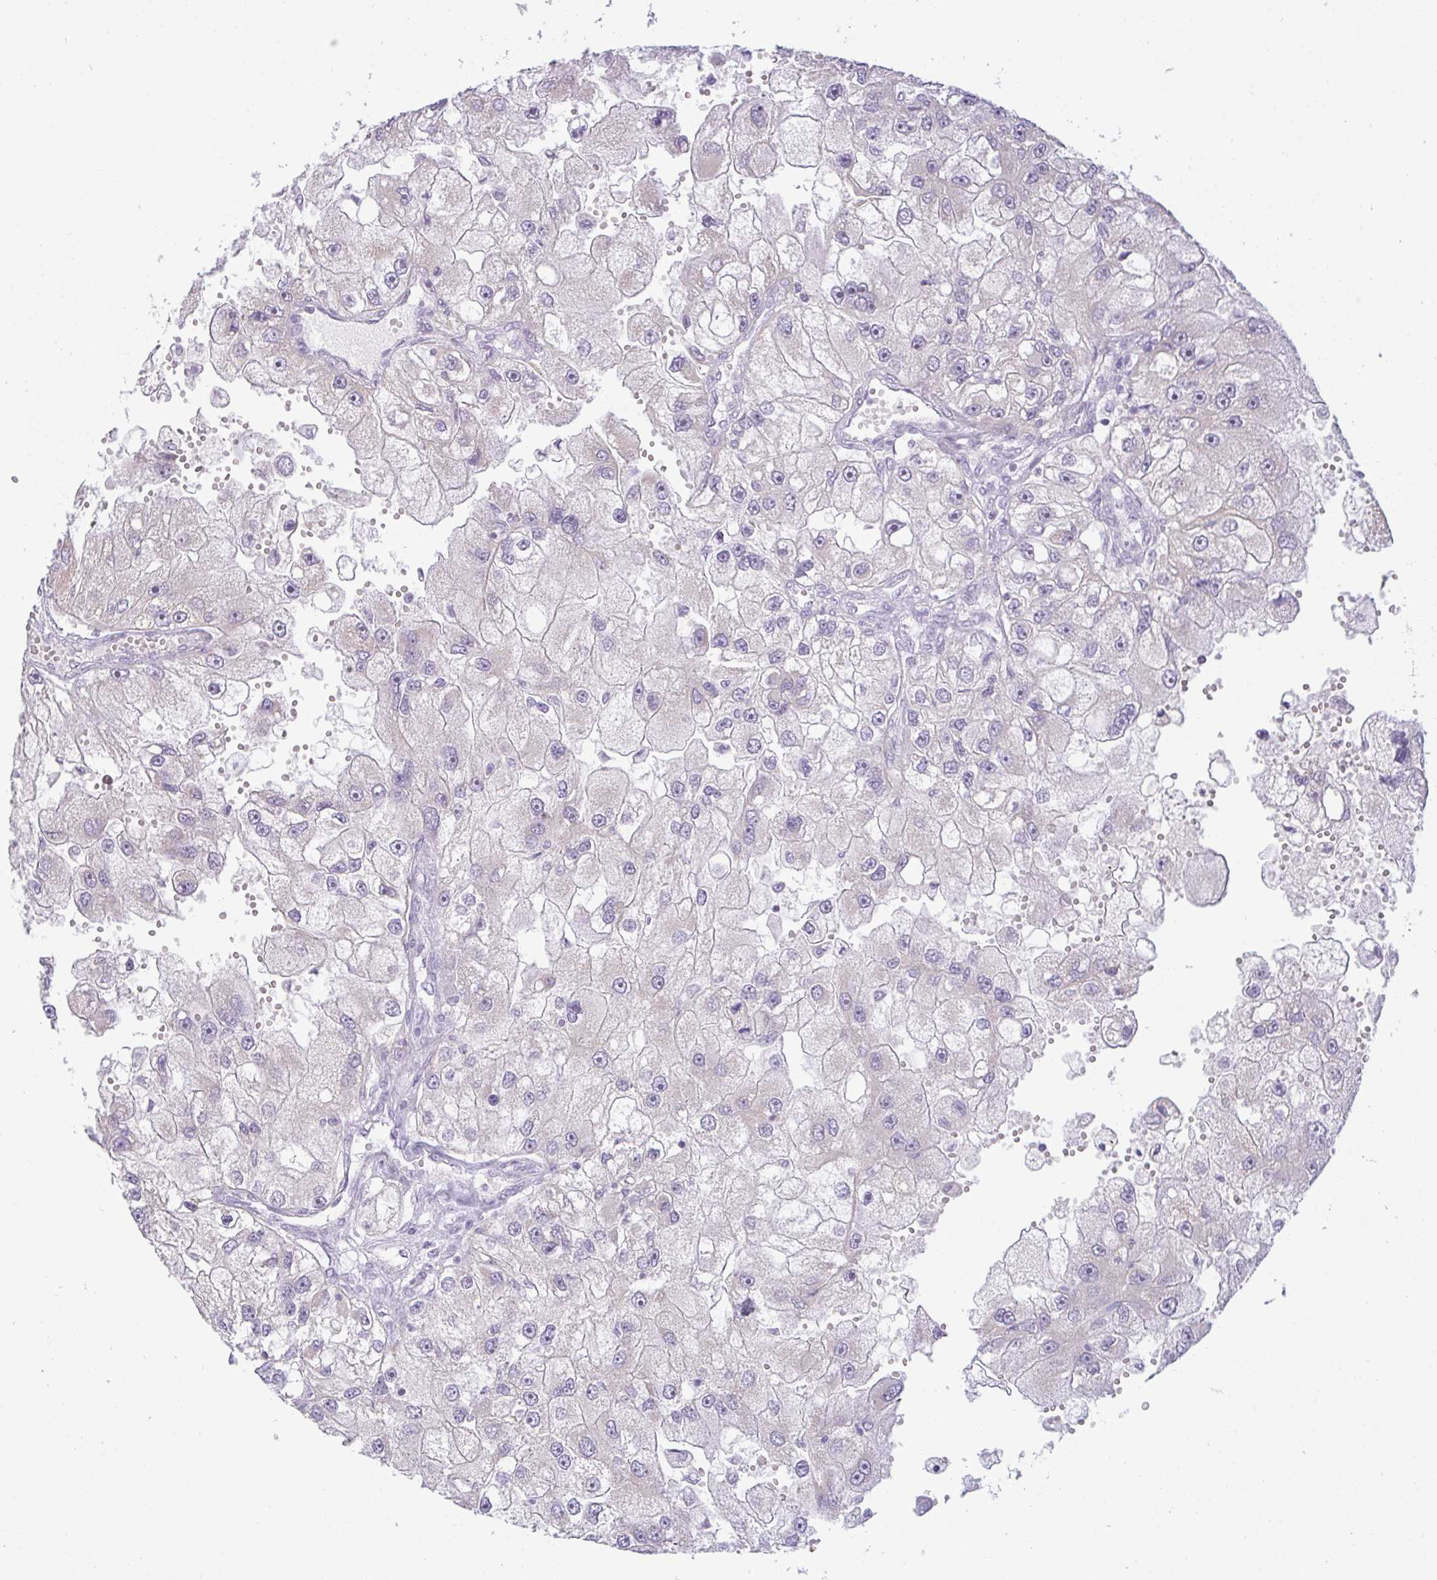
{"staining": {"intensity": "negative", "quantity": "none", "location": "none"}, "tissue": "renal cancer", "cell_type": "Tumor cells", "image_type": "cancer", "snomed": [{"axis": "morphology", "description": "Adenocarcinoma, NOS"}, {"axis": "topography", "description": "Kidney"}], "caption": "Micrograph shows no significant protein expression in tumor cells of renal adenocarcinoma.", "gene": "SIRPB2", "patient": {"sex": "male", "age": 63}}